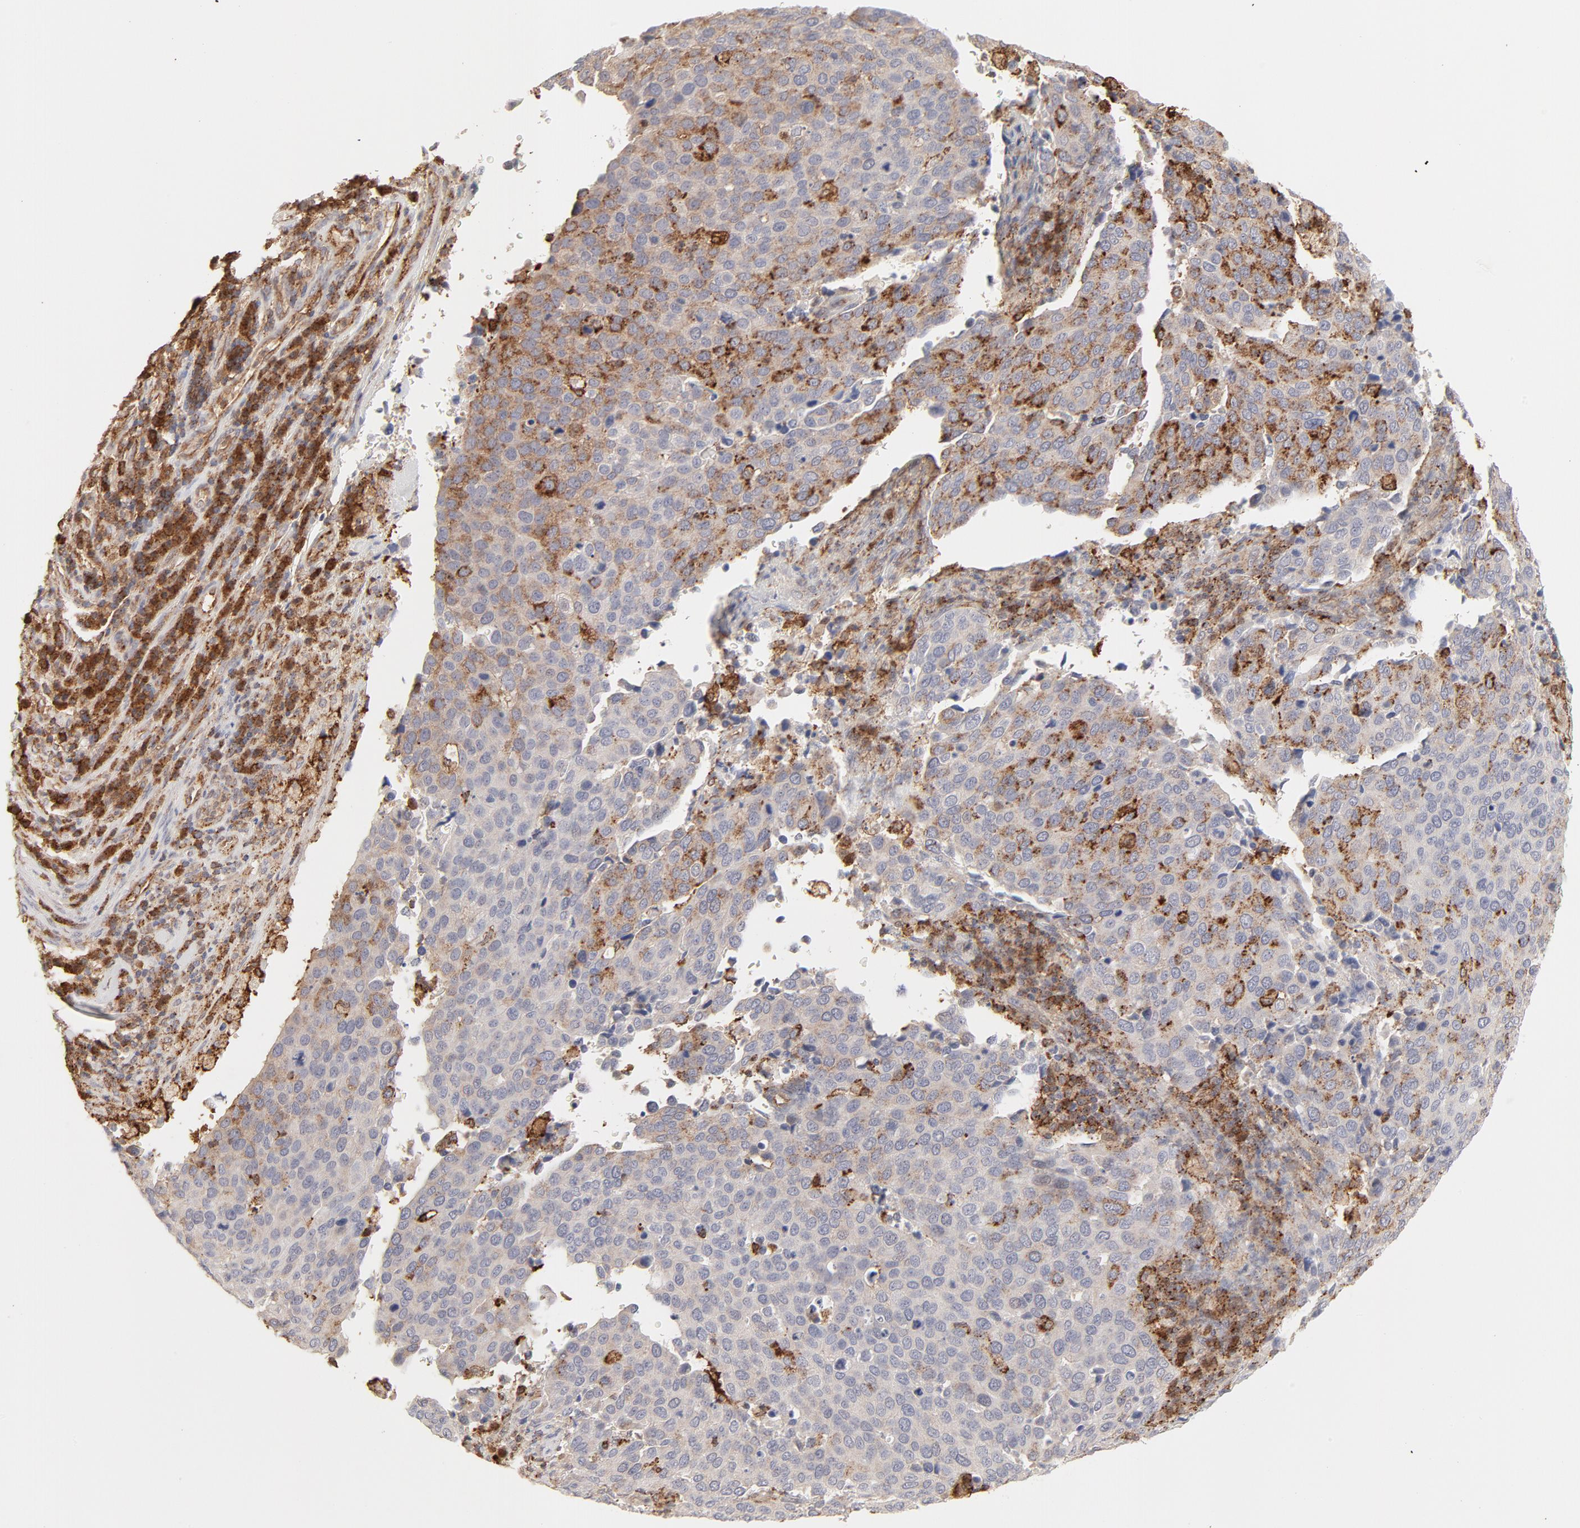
{"staining": {"intensity": "negative", "quantity": "none", "location": "none"}, "tissue": "cervical cancer", "cell_type": "Tumor cells", "image_type": "cancer", "snomed": [{"axis": "morphology", "description": "Squamous cell carcinoma, NOS"}, {"axis": "topography", "description": "Cervix"}], "caption": "DAB (3,3'-diaminobenzidine) immunohistochemical staining of human cervical cancer displays no significant staining in tumor cells.", "gene": "CDK6", "patient": {"sex": "female", "age": 54}}